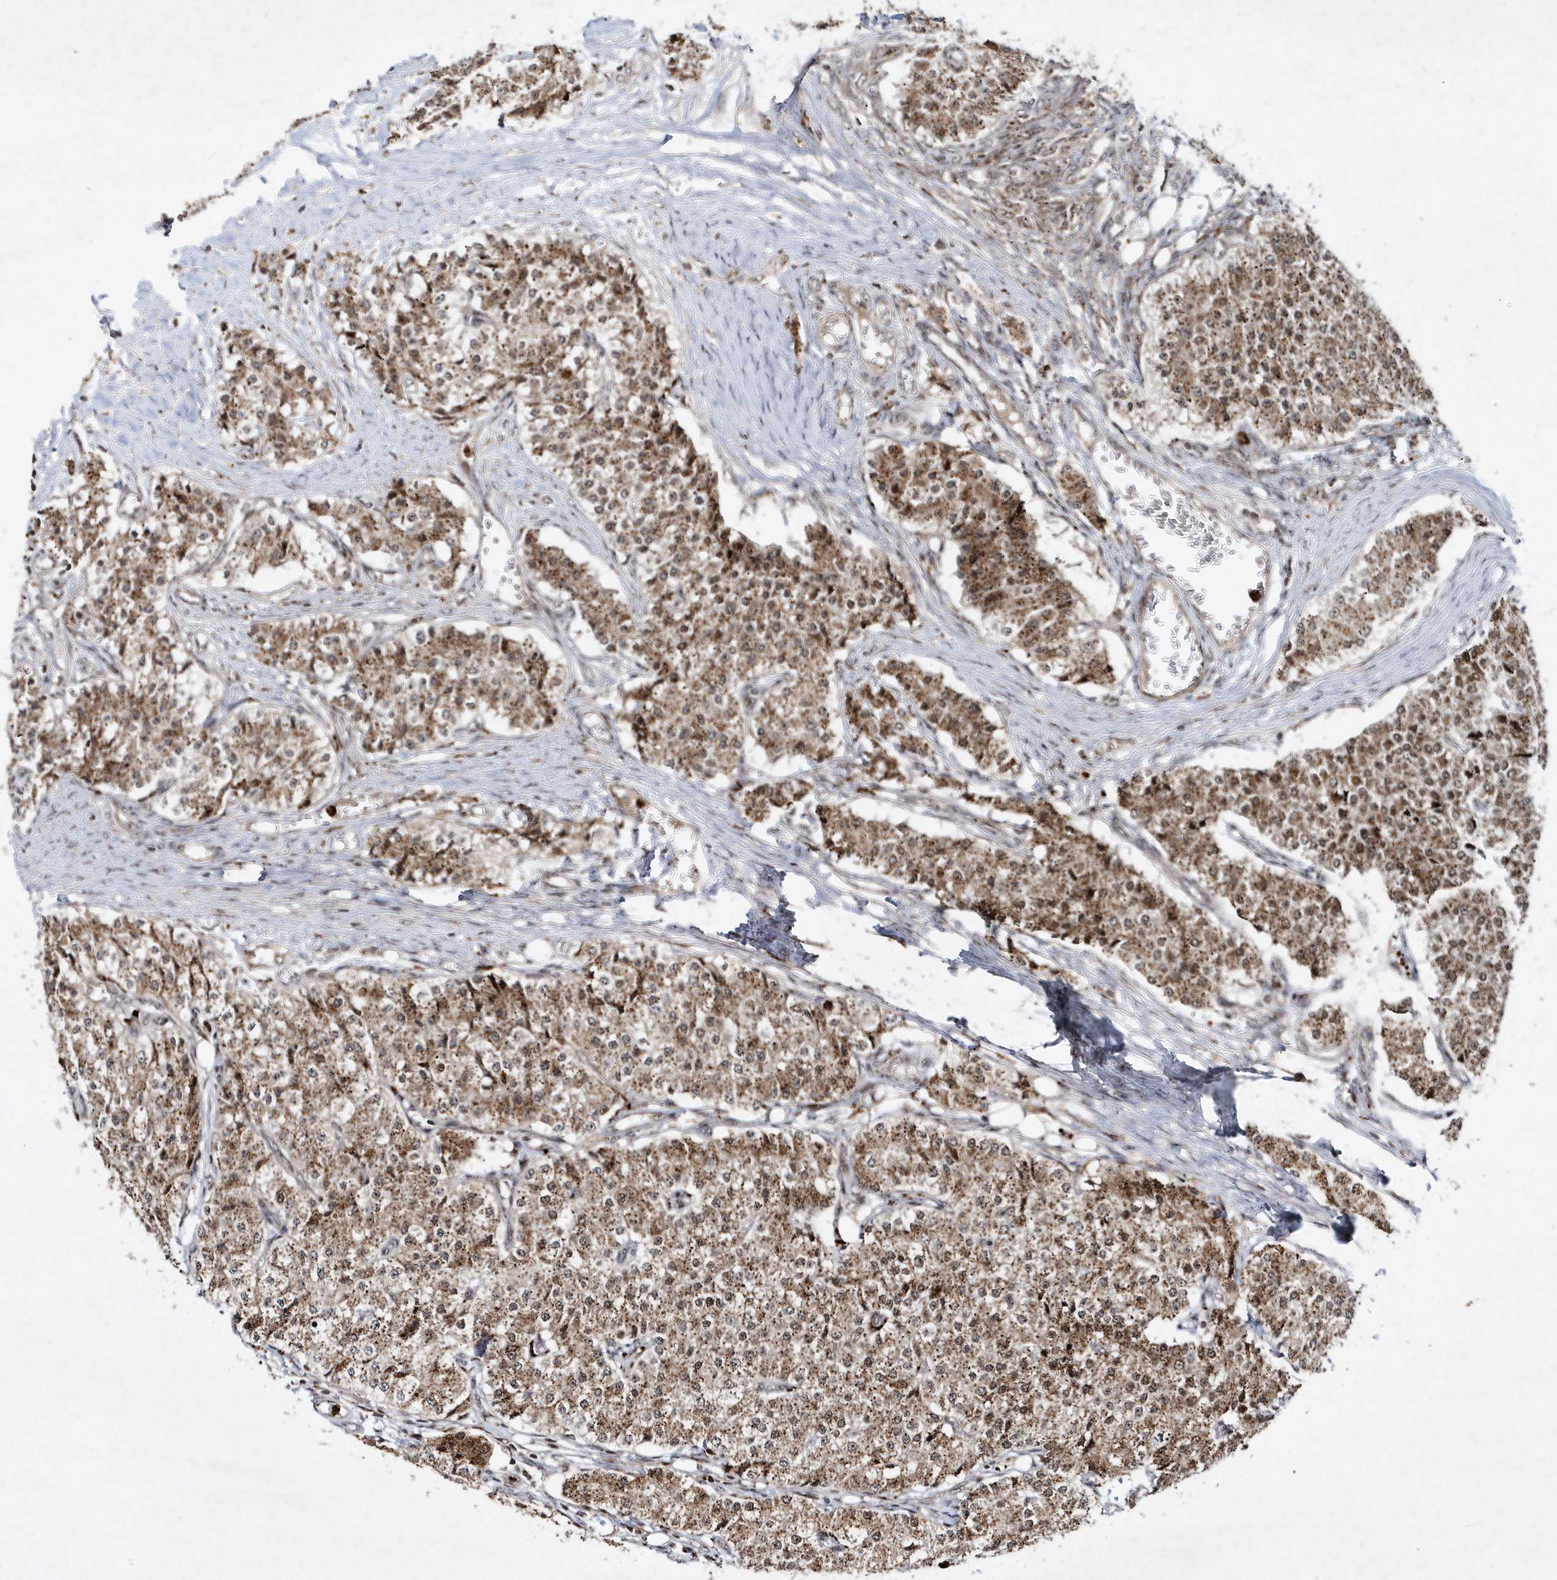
{"staining": {"intensity": "moderate", "quantity": ">75%", "location": "cytoplasmic/membranous"}, "tissue": "carcinoid", "cell_type": "Tumor cells", "image_type": "cancer", "snomed": [{"axis": "morphology", "description": "Carcinoid, malignant, NOS"}, {"axis": "topography", "description": "Colon"}], "caption": "Immunohistochemical staining of carcinoid shows moderate cytoplasmic/membranous protein expression in approximately >75% of tumor cells.", "gene": "SOWAHB", "patient": {"sex": "female", "age": 52}}